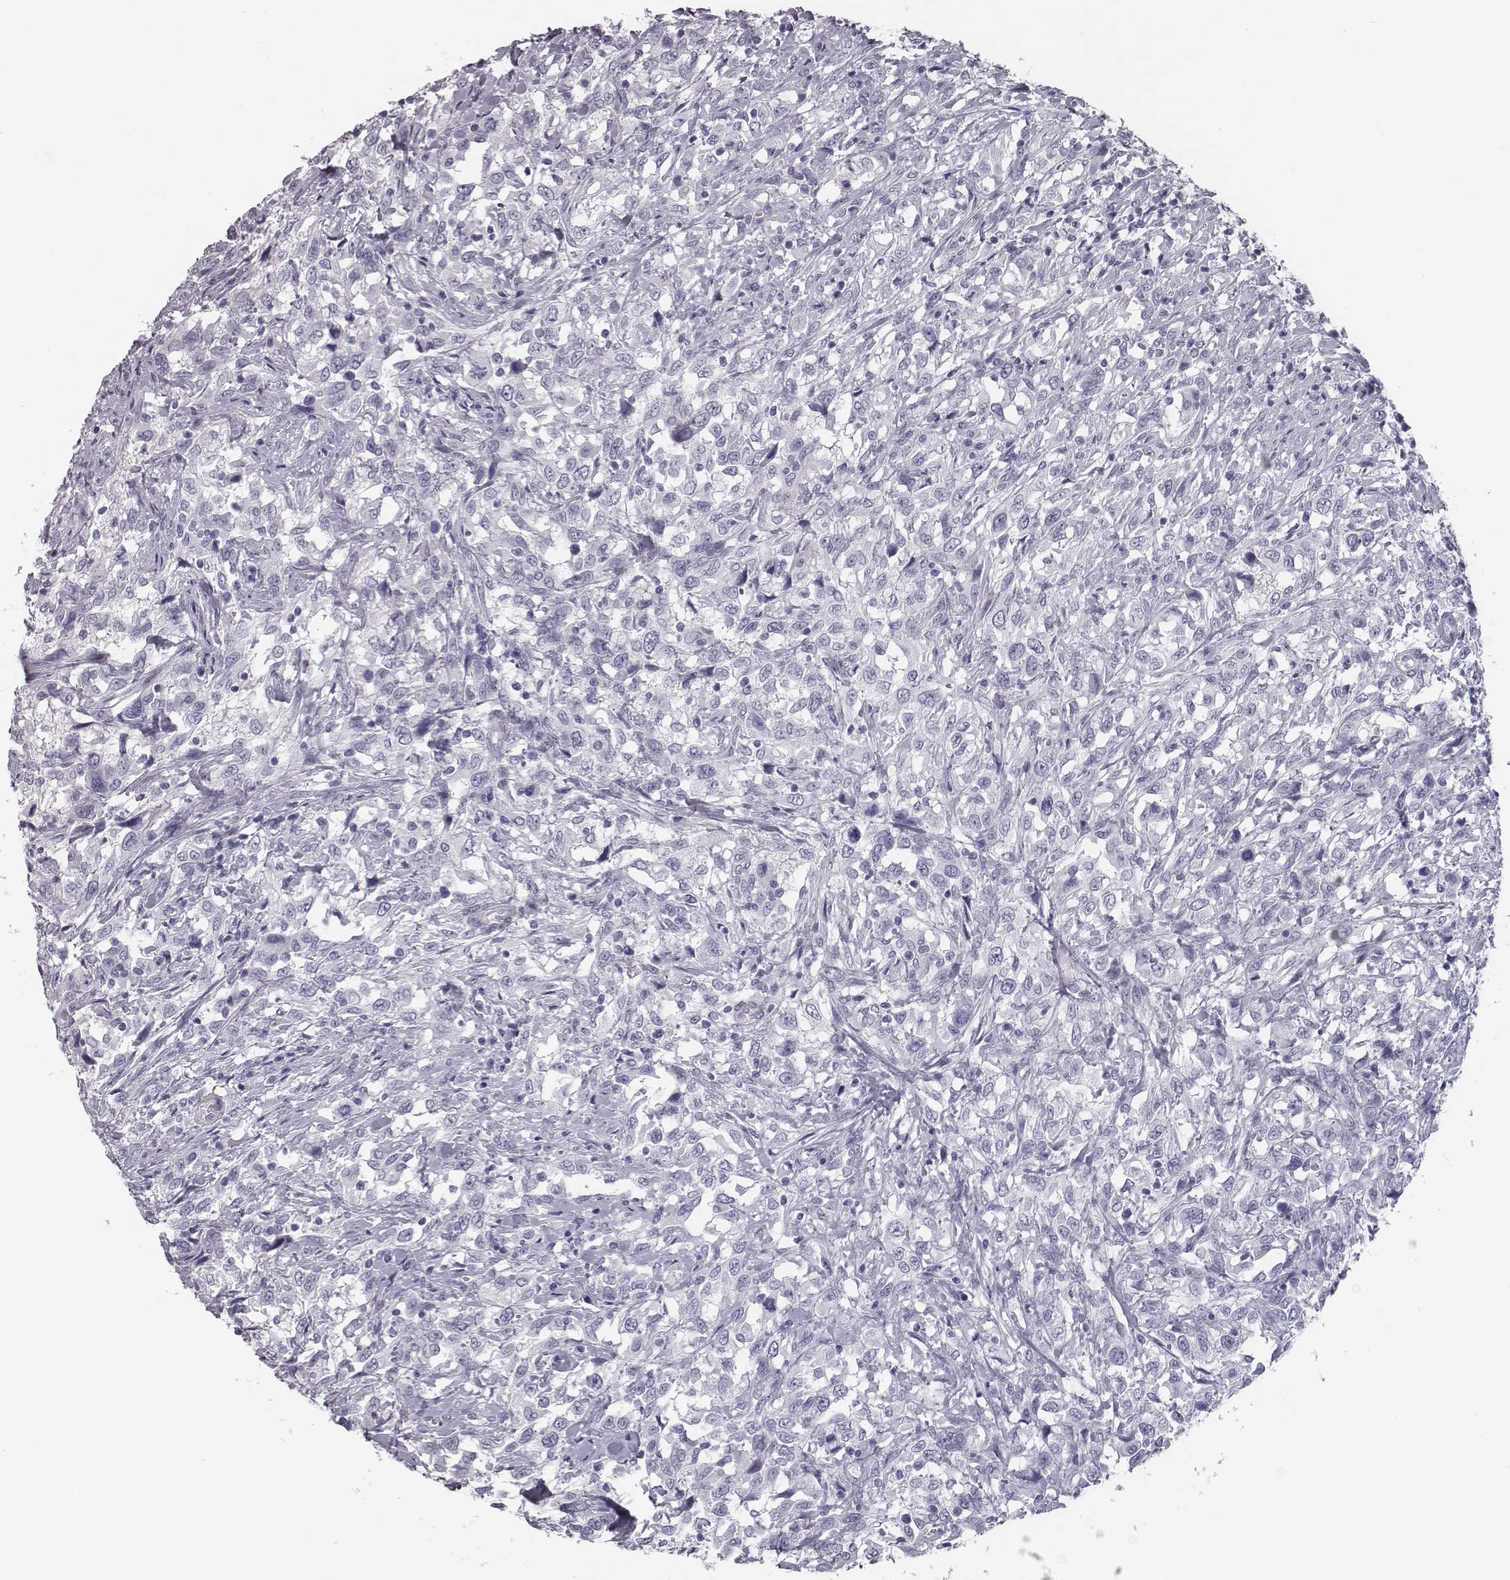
{"staining": {"intensity": "negative", "quantity": "none", "location": "none"}, "tissue": "urothelial cancer", "cell_type": "Tumor cells", "image_type": "cancer", "snomed": [{"axis": "morphology", "description": "Urothelial carcinoma, NOS"}, {"axis": "morphology", "description": "Urothelial carcinoma, High grade"}, {"axis": "topography", "description": "Urinary bladder"}], "caption": "The photomicrograph demonstrates no significant expression in tumor cells of urothelial carcinoma (high-grade). (DAB (3,3'-diaminobenzidine) immunohistochemistry, high magnification).", "gene": "ISYNA1", "patient": {"sex": "female", "age": 64}}